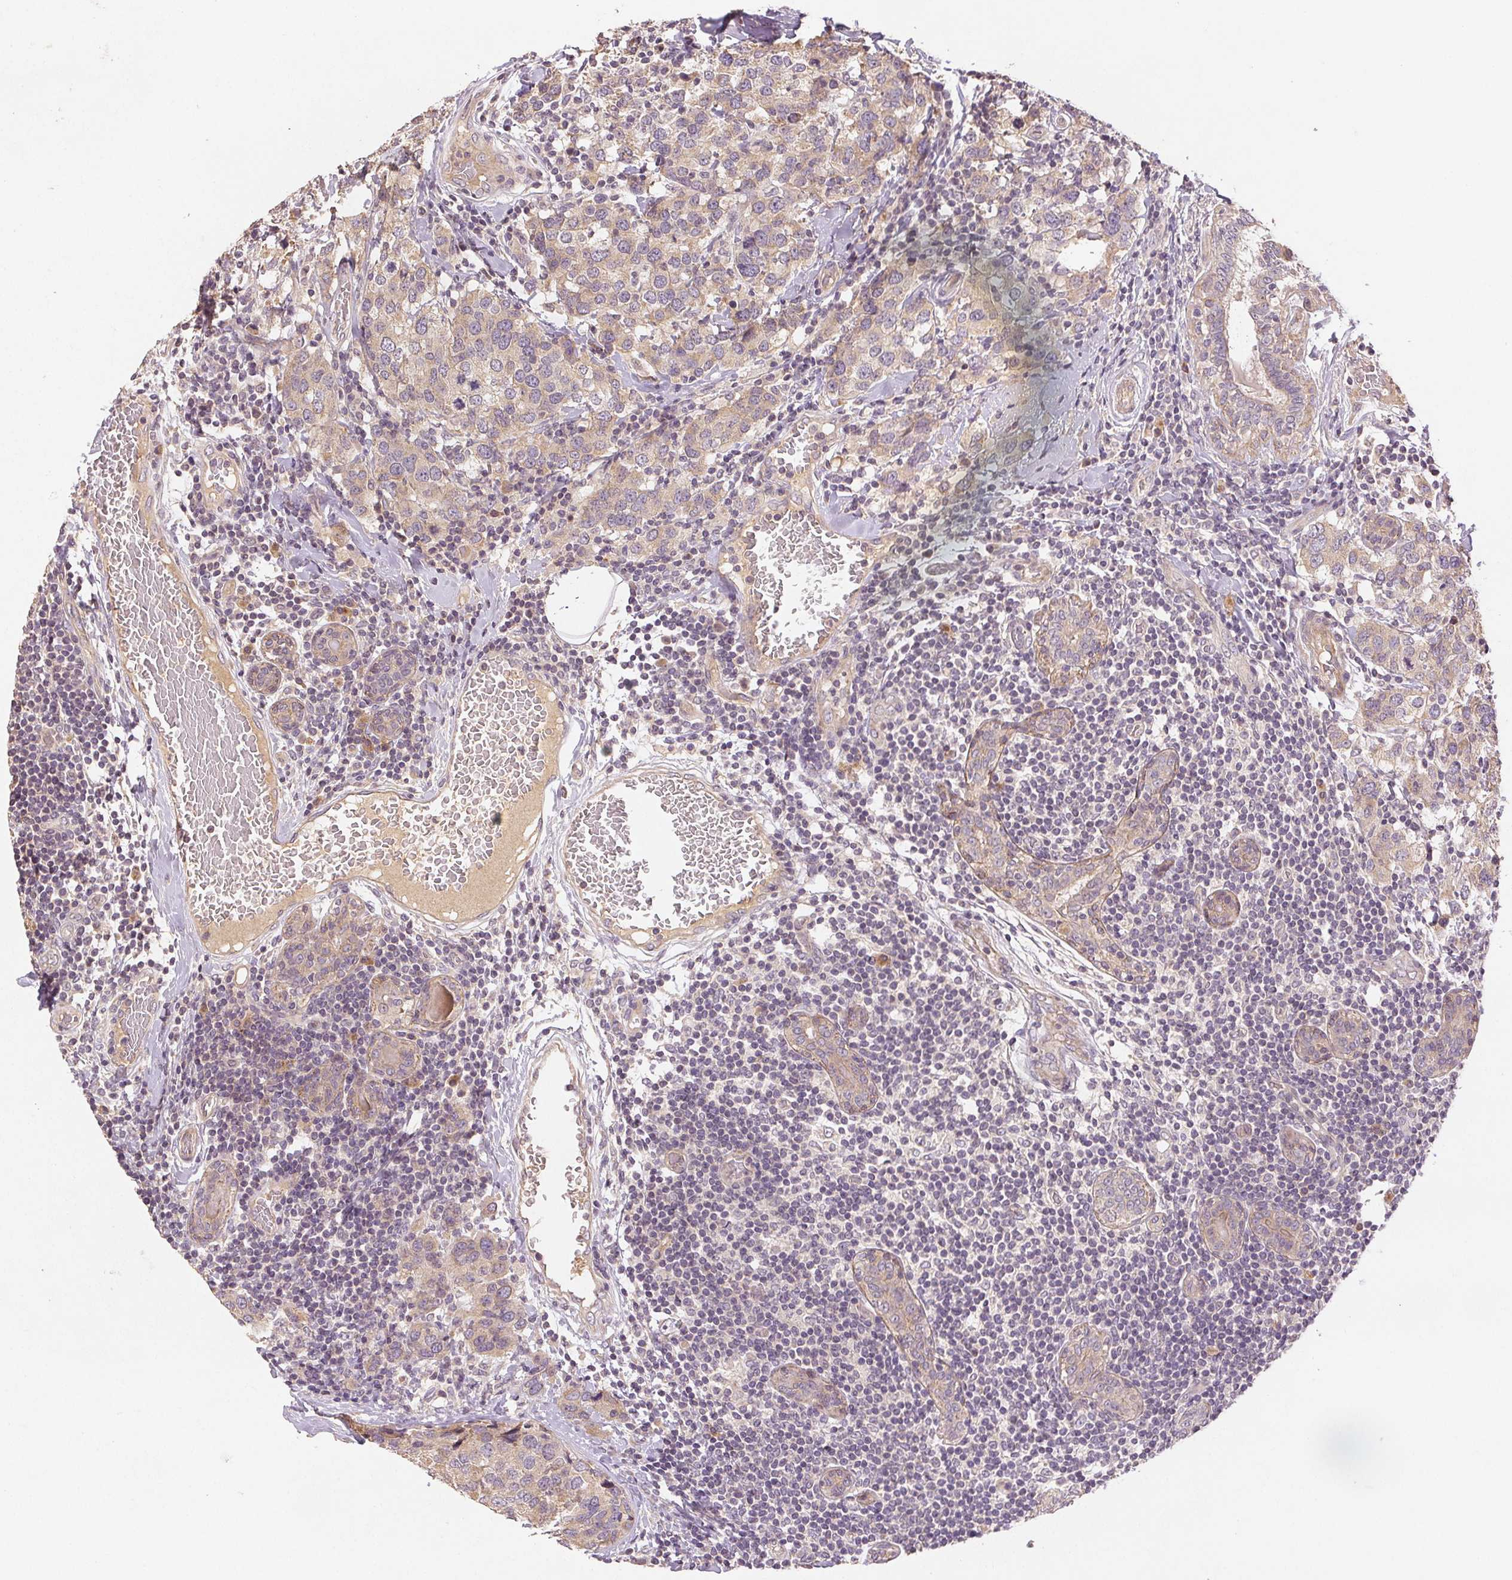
{"staining": {"intensity": "weak", "quantity": "25%-75%", "location": "cytoplasmic/membranous"}, "tissue": "breast cancer", "cell_type": "Tumor cells", "image_type": "cancer", "snomed": [{"axis": "morphology", "description": "Lobular carcinoma"}, {"axis": "topography", "description": "Breast"}], "caption": "There is low levels of weak cytoplasmic/membranous positivity in tumor cells of lobular carcinoma (breast), as demonstrated by immunohistochemical staining (brown color).", "gene": "YIF1B", "patient": {"sex": "female", "age": 59}}